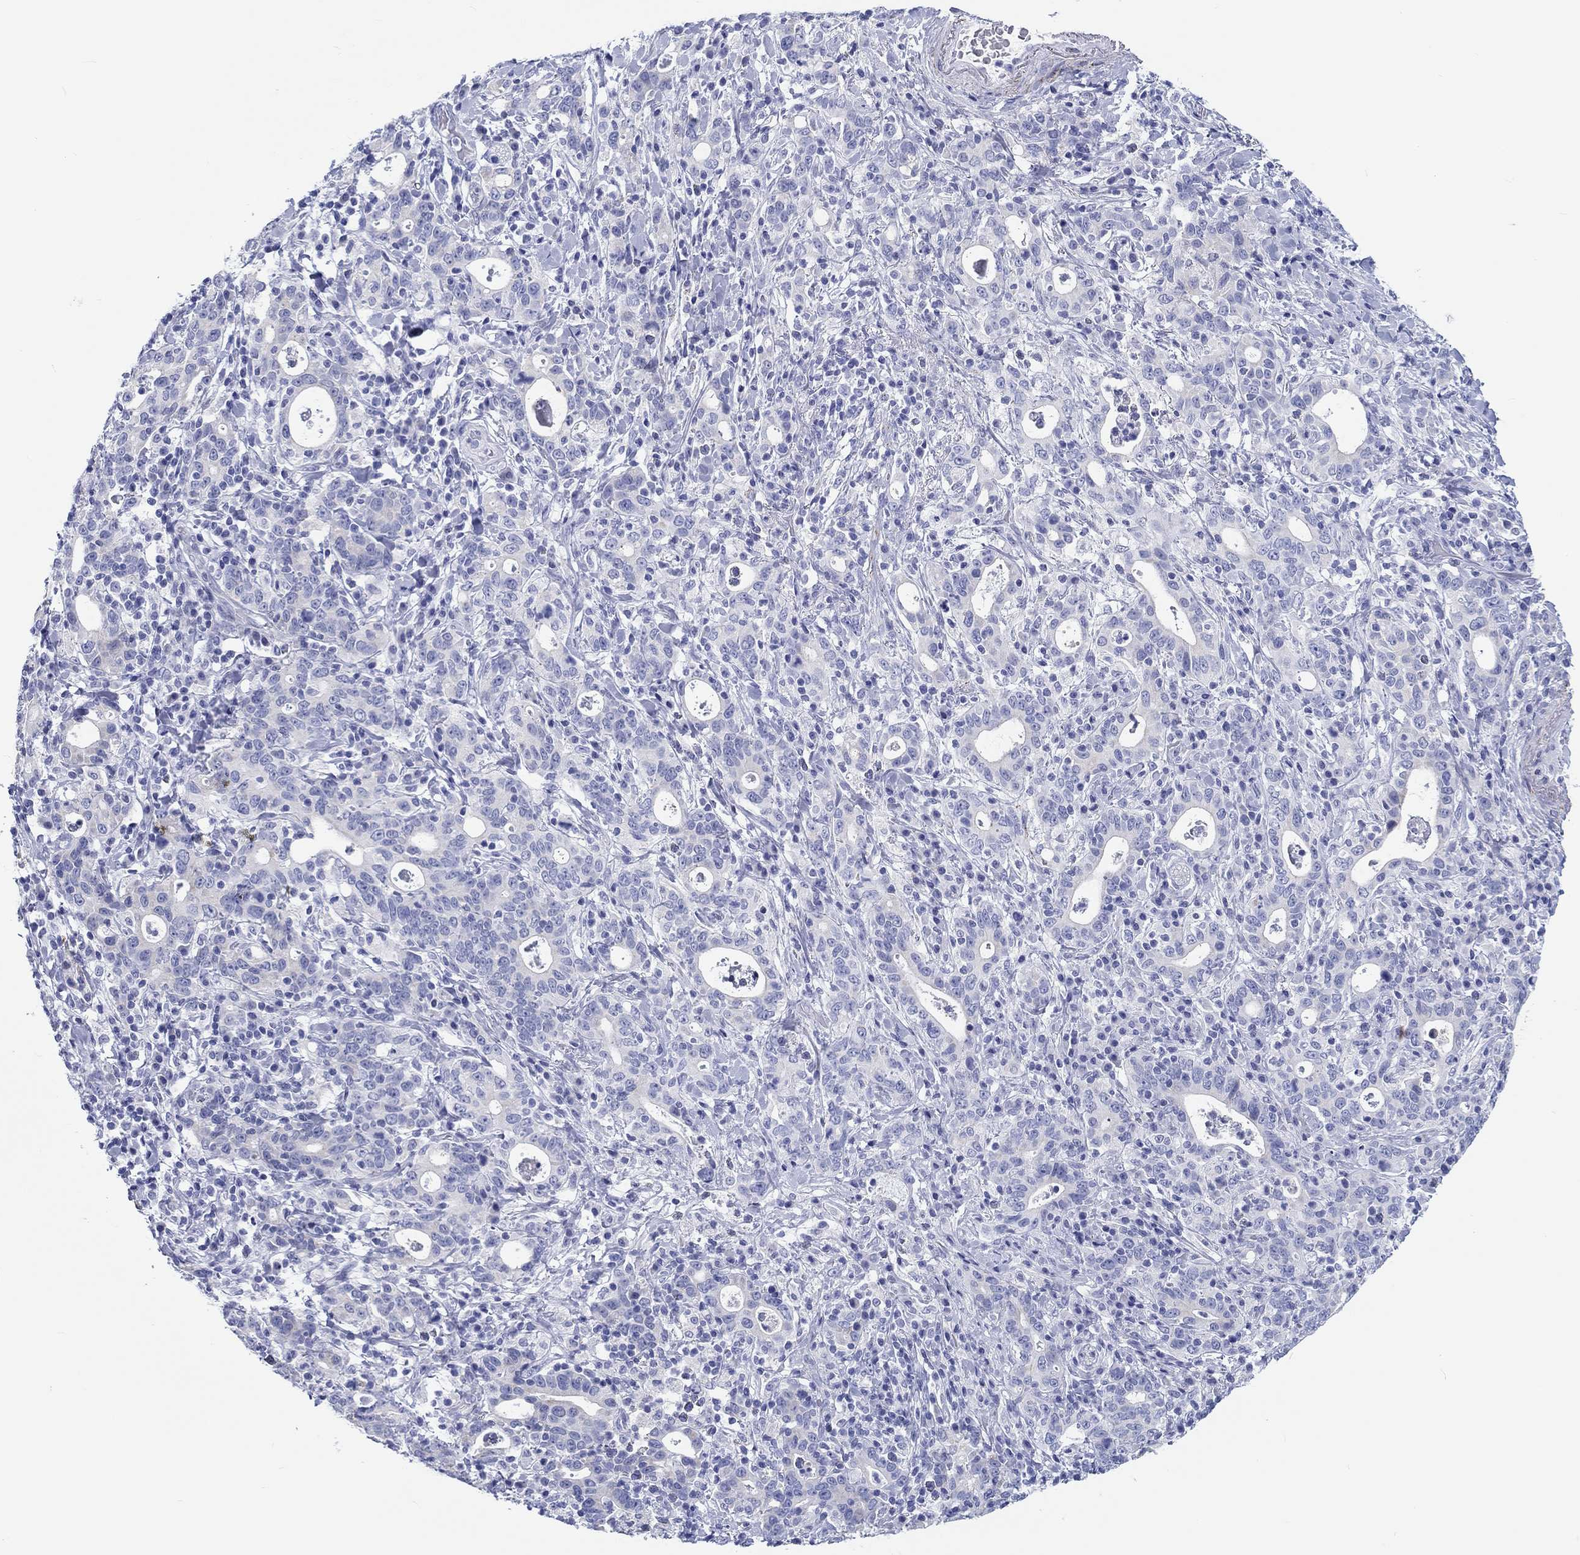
{"staining": {"intensity": "weak", "quantity": "<25%", "location": "cytoplasmic/membranous"}, "tissue": "stomach cancer", "cell_type": "Tumor cells", "image_type": "cancer", "snomed": [{"axis": "morphology", "description": "Adenocarcinoma, NOS"}, {"axis": "topography", "description": "Stomach"}], "caption": "There is no significant positivity in tumor cells of adenocarcinoma (stomach).", "gene": "H1-1", "patient": {"sex": "male", "age": 79}}